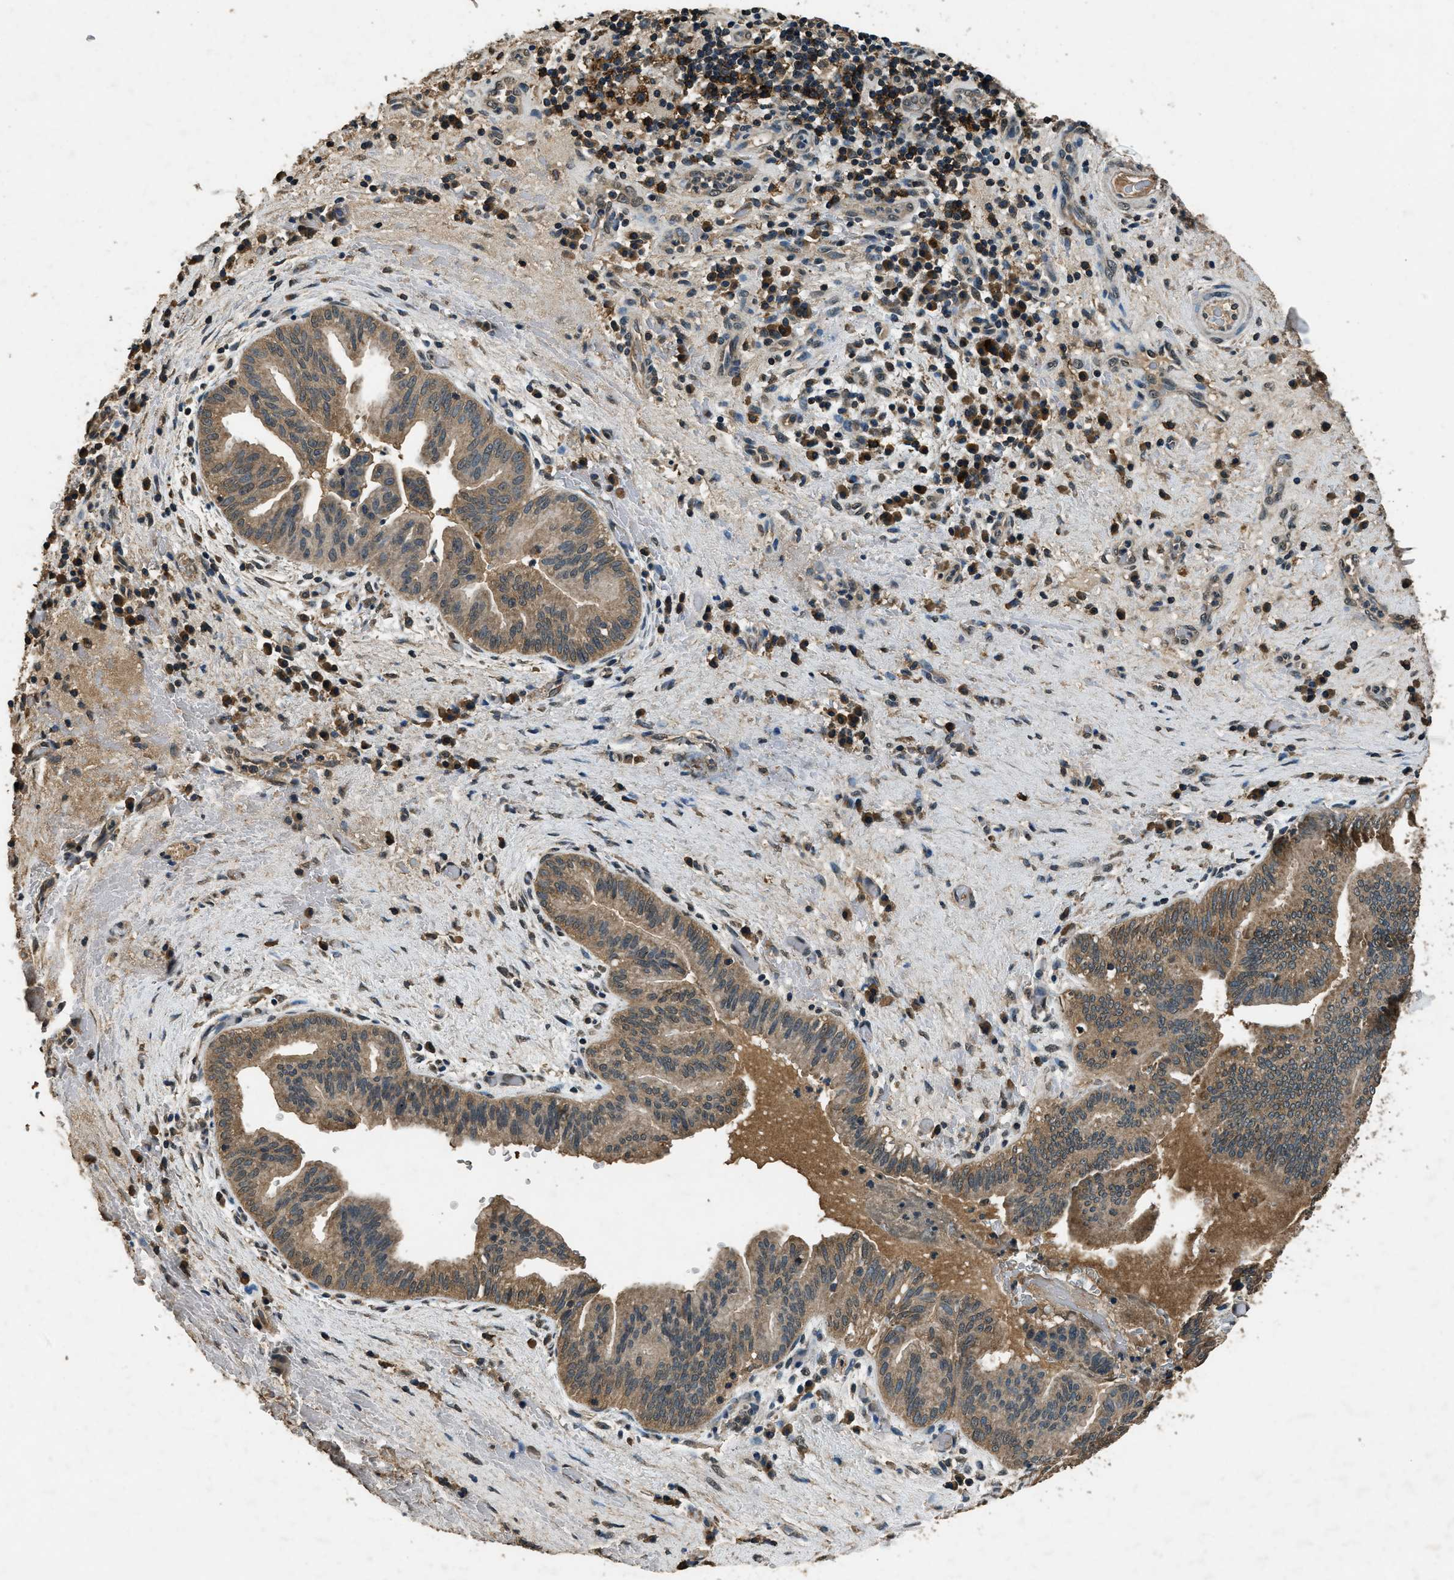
{"staining": {"intensity": "weak", "quantity": ">75%", "location": "cytoplasmic/membranous"}, "tissue": "liver cancer", "cell_type": "Tumor cells", "image_type": "cancer", "snomed": [{"axis": "morphology", "description": "Cholangiocarcinoma"}, {"axis": "topography", "description": "Liver"}], "caption": "Tumor cells demonstrate low levels of weak cytoplasmic/membranous staining in about >75% of cells in human liver cancer (cholangiocarcinoma).", "gene": "SALL3", "patient": {"sex": "female", "age": 38}}